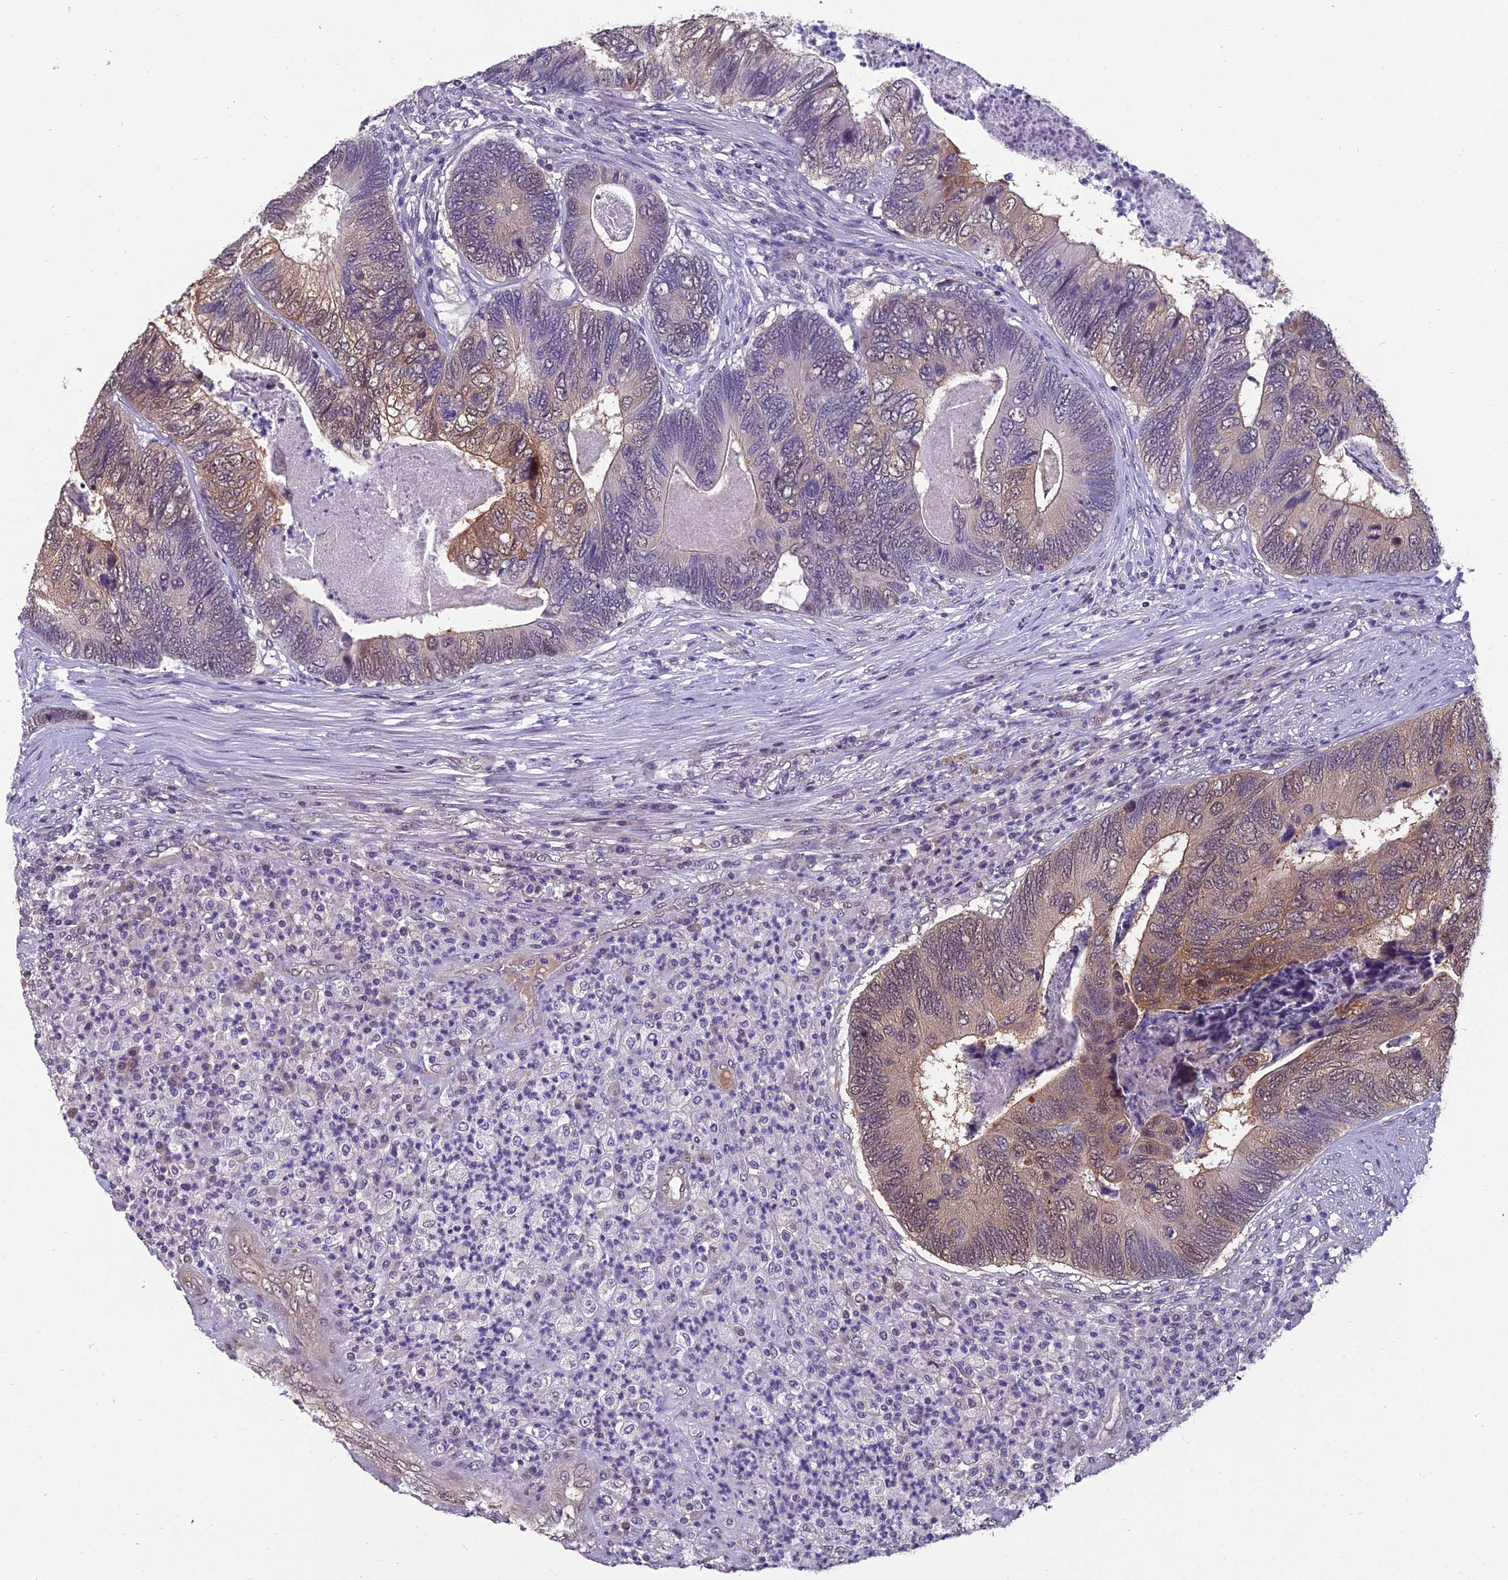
{"staining": {"intensity": "weak", "quantity": "<25%", "location": "cytoplasmic/membranous,nuclear"}, "tissue": "colorectal cancer", "cell_type": "Tumor cells", "image_type": "cancer", "snomed": [{"axis": "morphology", "description": "Adenocarcinoma, NOS"}, {"axis": "topography", "description": "Colon"}], "caption": "Tumor cells show no significant positivity in colorectal adenocarcinoma.", "gene": "GRWD1", "patient": {"sex": "female", "age": 67}}